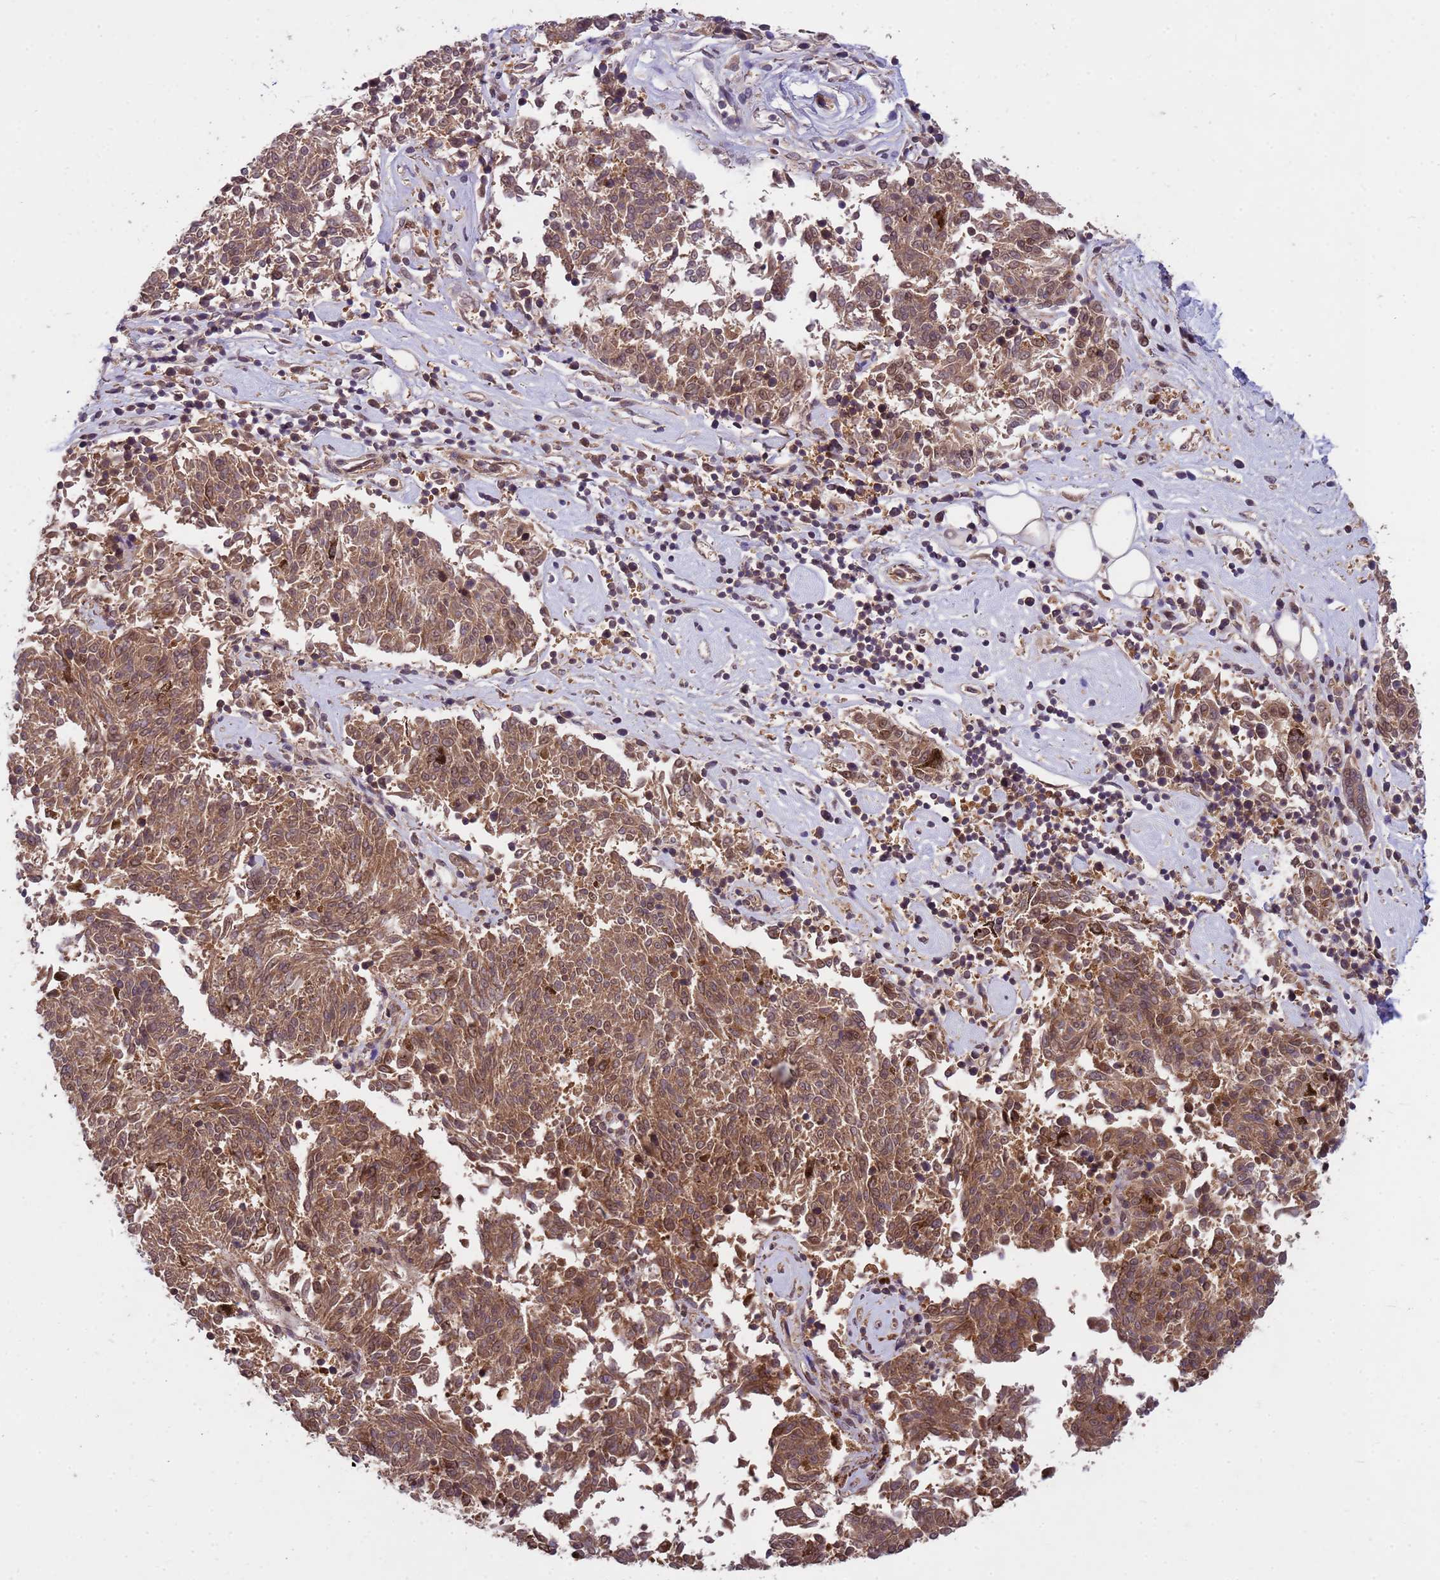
{"staining": {"intensity": "moderate", "quantity": ">75%", "location": "cytoplasmic/membranous,nuclear"}, "tissue": "melanoma", "cell_type": "Tumor cells", "image_type": "cancer", "snomed": [{"axis": "morphology", "description": "Malignant melanoma, NOS"}, {"axis": "topography", "description": "Skin"}], "caption": "Immunohistochemistry of human melanoma reveals medium levels of moderate cytoplasmic/membranous and nuclear staining in about >75% of tumor cells.", "gene": "PPP2CB", "patient": {"sex": "female", "age": 72}}